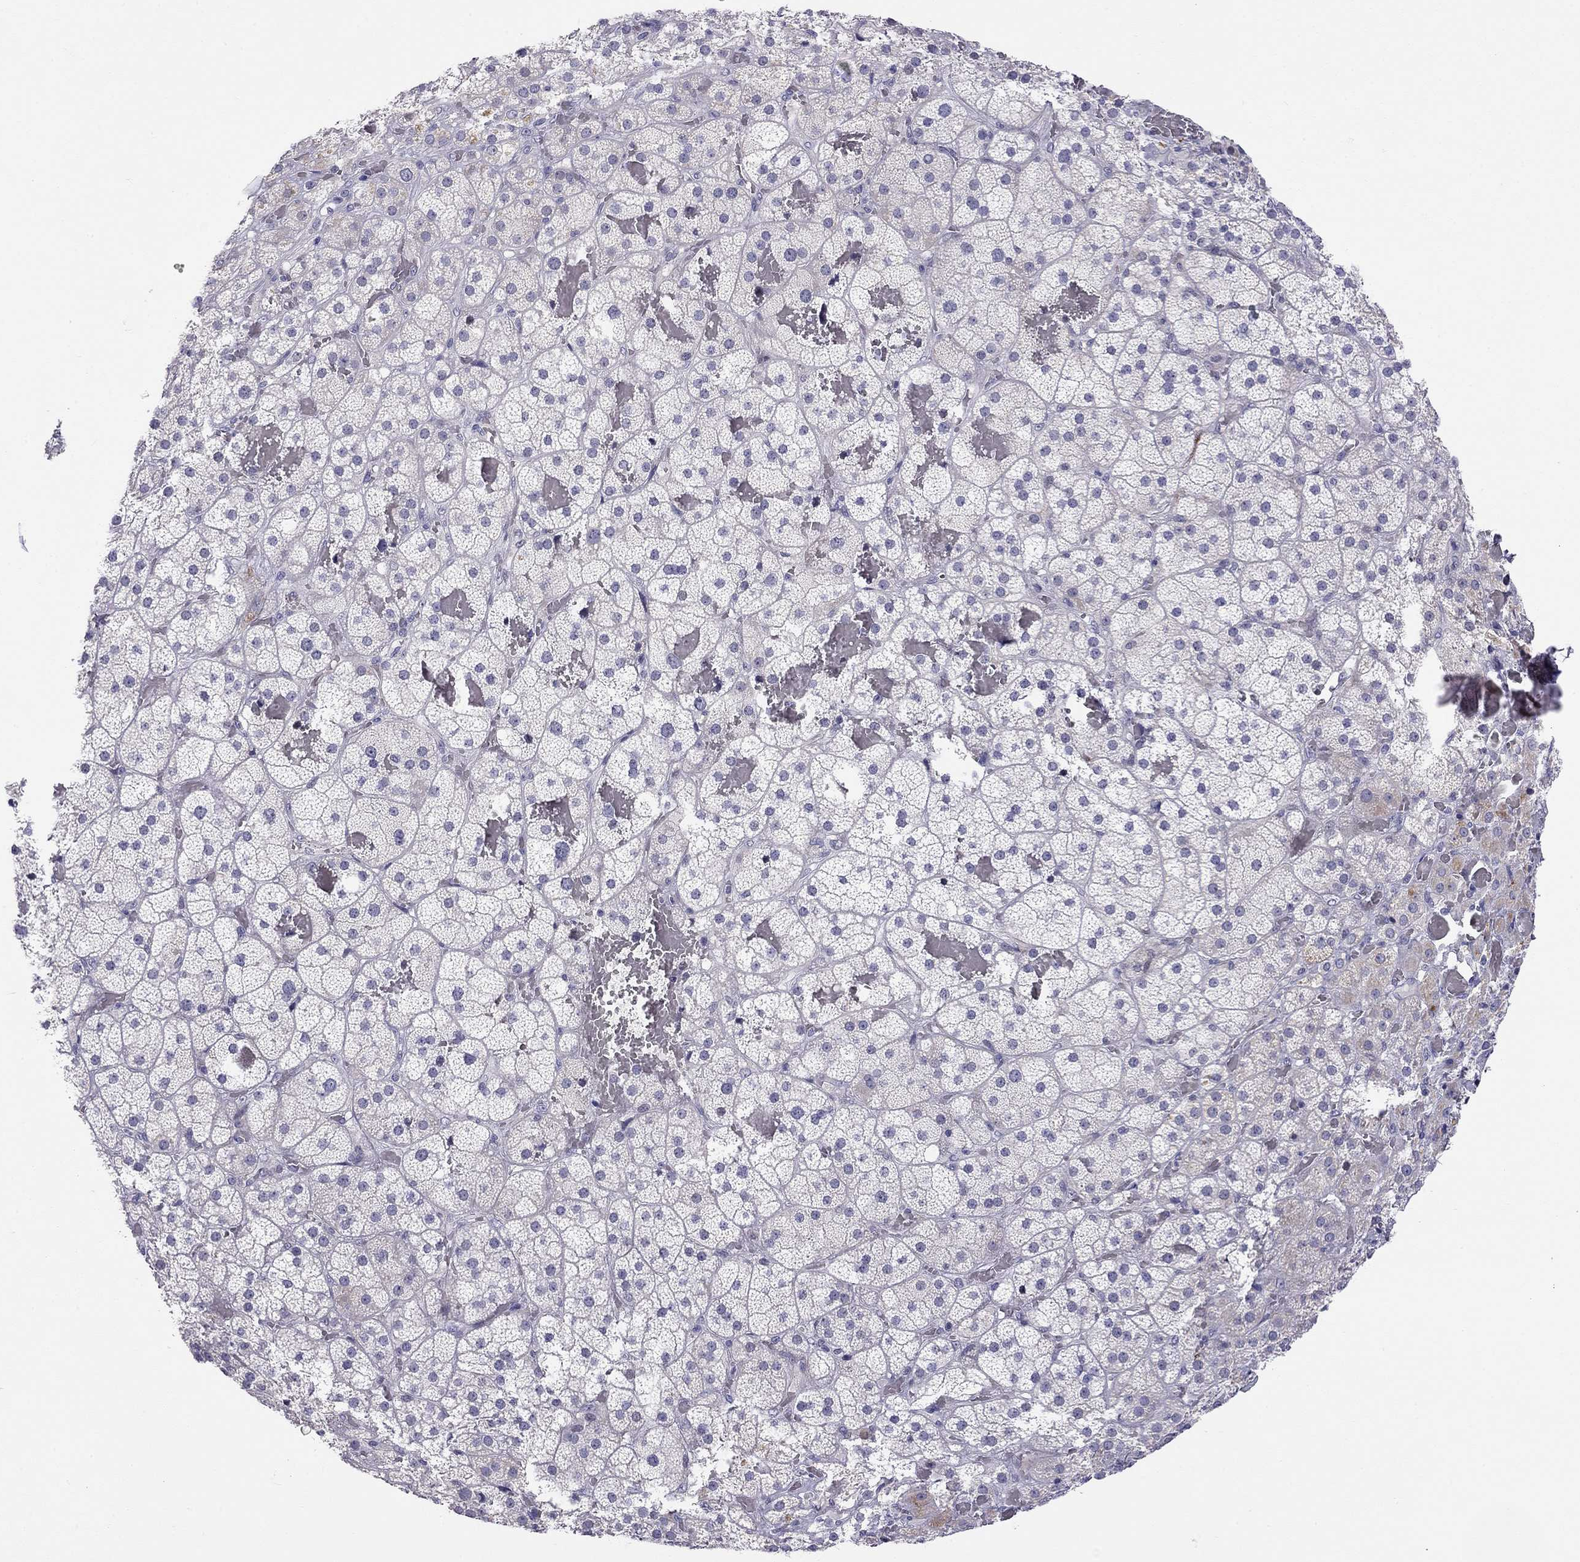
{"staining": {"intensity": "moderate", "quantity": "<25%", "location": "cytoplasmic/membranous"}, "tissue": "adrenal gland", "cell_type": "Glandular cells", "image_type": "normal", "snomed": [{"axis": "morphology", "description": "Normal tissue, NOS"}, {"axis": "topography", "description": "Adrenal gland"}], "caption": "IHC of unremarkable adrenal gland shows low levels of moderate cytoplasmic/membranous expression in about <25% of glandular cells.", "gene": "C8orf88", "patient": {"sex": "male", "age": 57}}